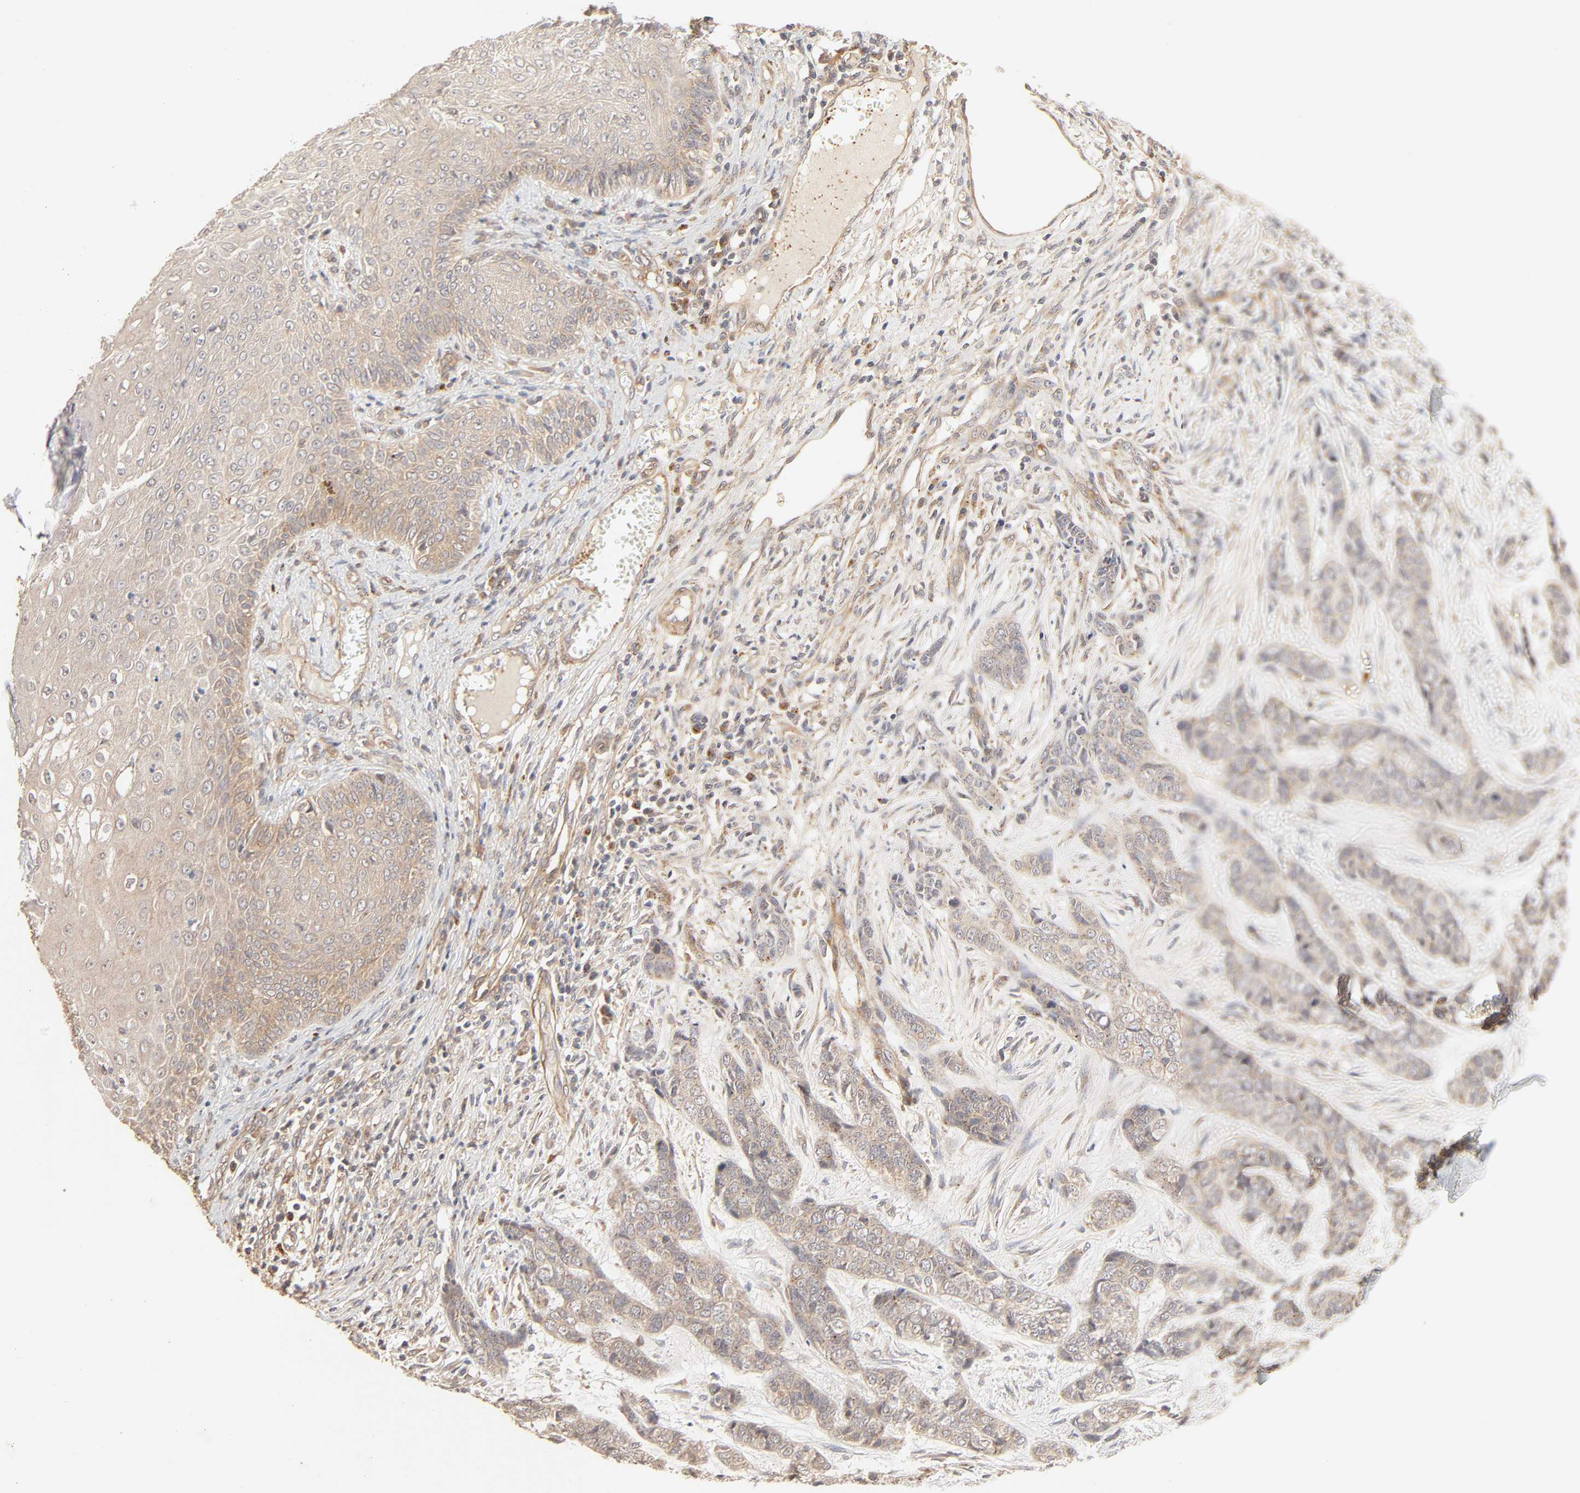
{"staining": {"intensity": "moderate", "quantity": ">75%", "location": "cytoplasmic/membranous"}, "tissue": "skin cancer", "cell_type": "Tumor cells", "image_type": "cancer", "snomed": [{"axis": "morphology", "description": "Basal cell carcinoma"}, {"axis": "topography", "description": "Skin"}], "caption": "This is a histology image of IHC staining of skin basal cell carcinoma, which shows moderate expression in the cytoplasmic/membranous of tumor cells.", "gene": "EPS8", "patient": {"sex": "female", "age": 64}}